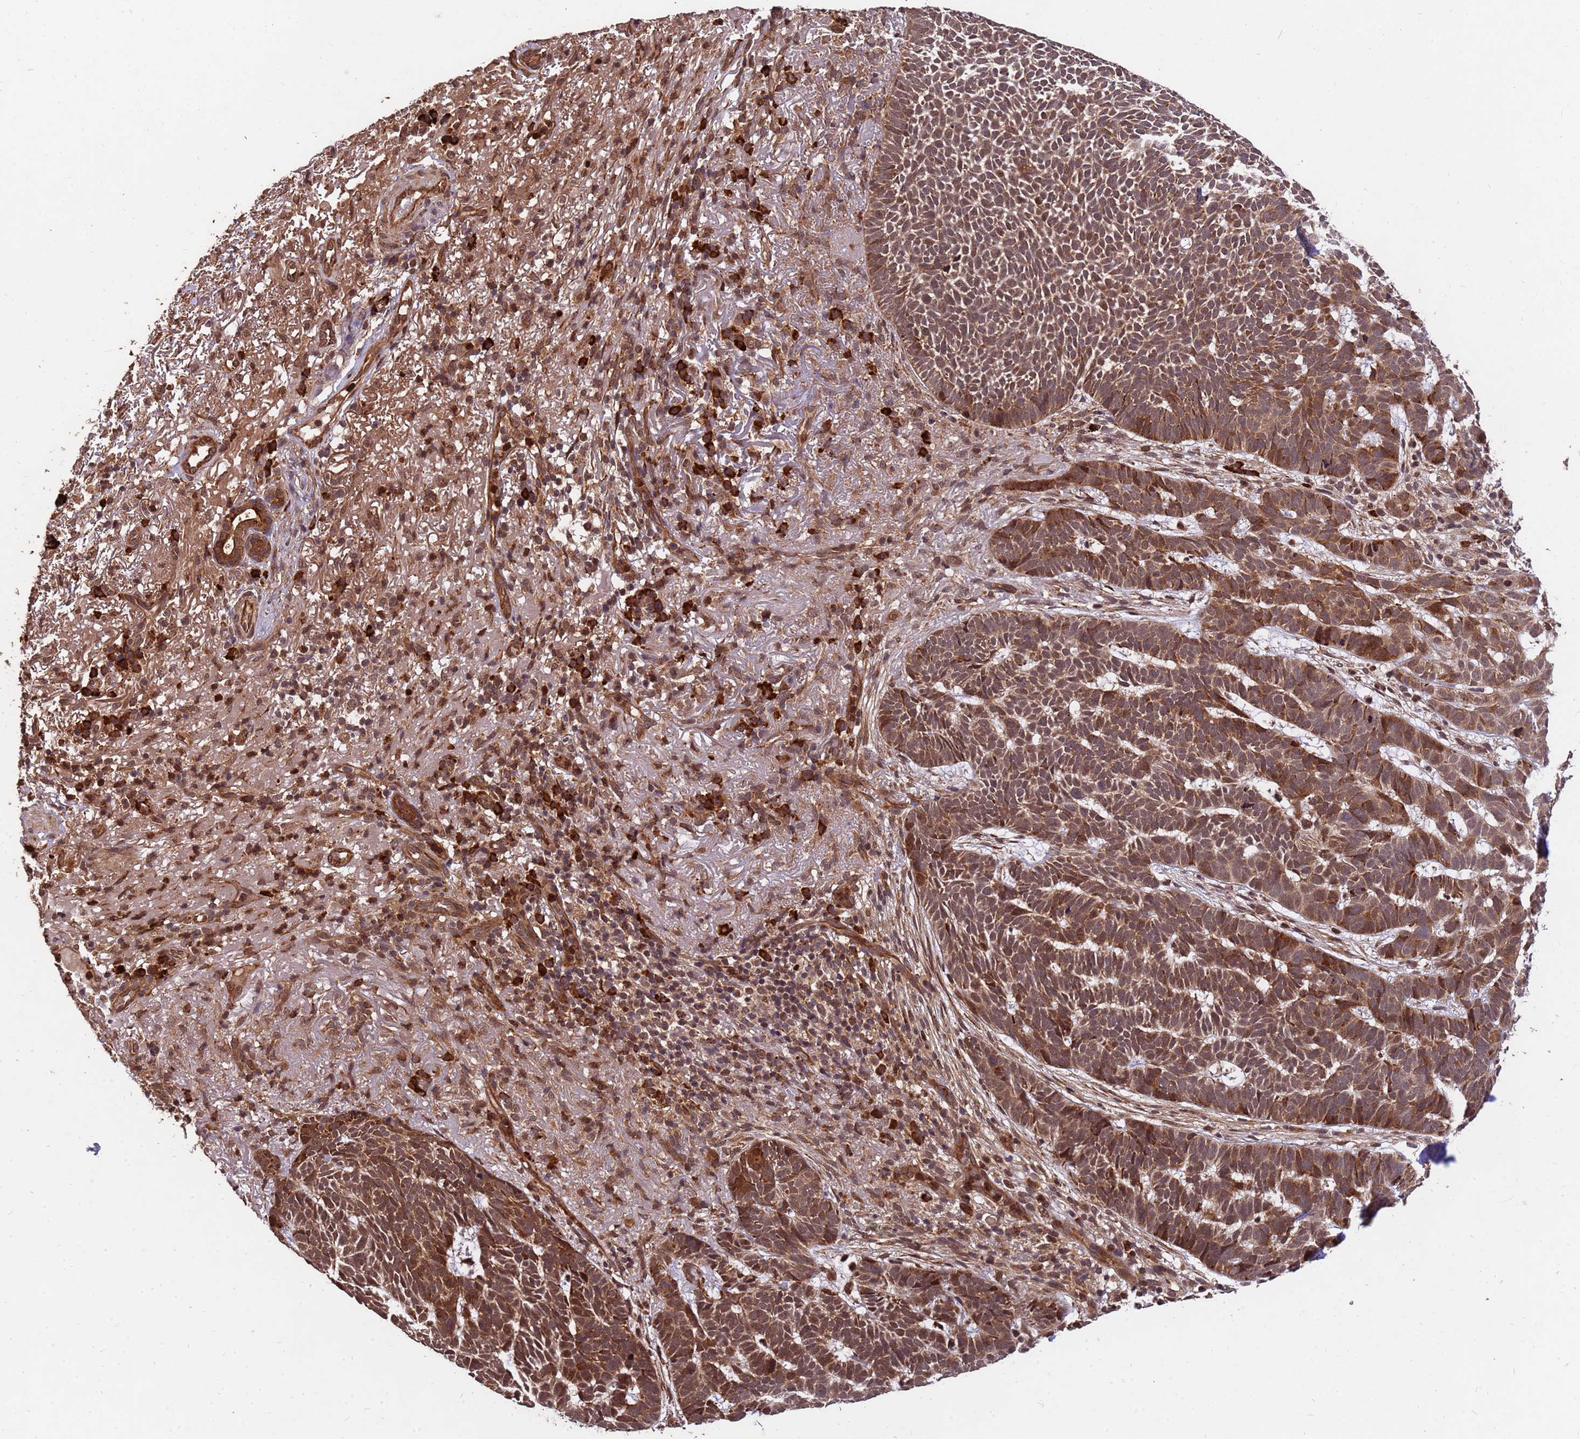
{"staining": {"intensity": "moderate", "quantity": ">75%", "location": "cytoplasmic/membranous,nuclear"}, "tissue": "skin cancer", "cell_type": "Tumor cells", "image_type": "cancer", "snomed": [{"axis": "morphology", "description": "Basal cell carcinoma"}, {"axis": "topography", "description": "Skin"}], "caption": "This micrograph reveals immunohistochemistry staining of skin cancer (basal cell carcinoma), with medium moderate cytoplasmic/membranous and nuclear positivity in about >75% of tumor cells.", "gene": "ZNF619", "patient": {"sex": "female", "age": 78}}